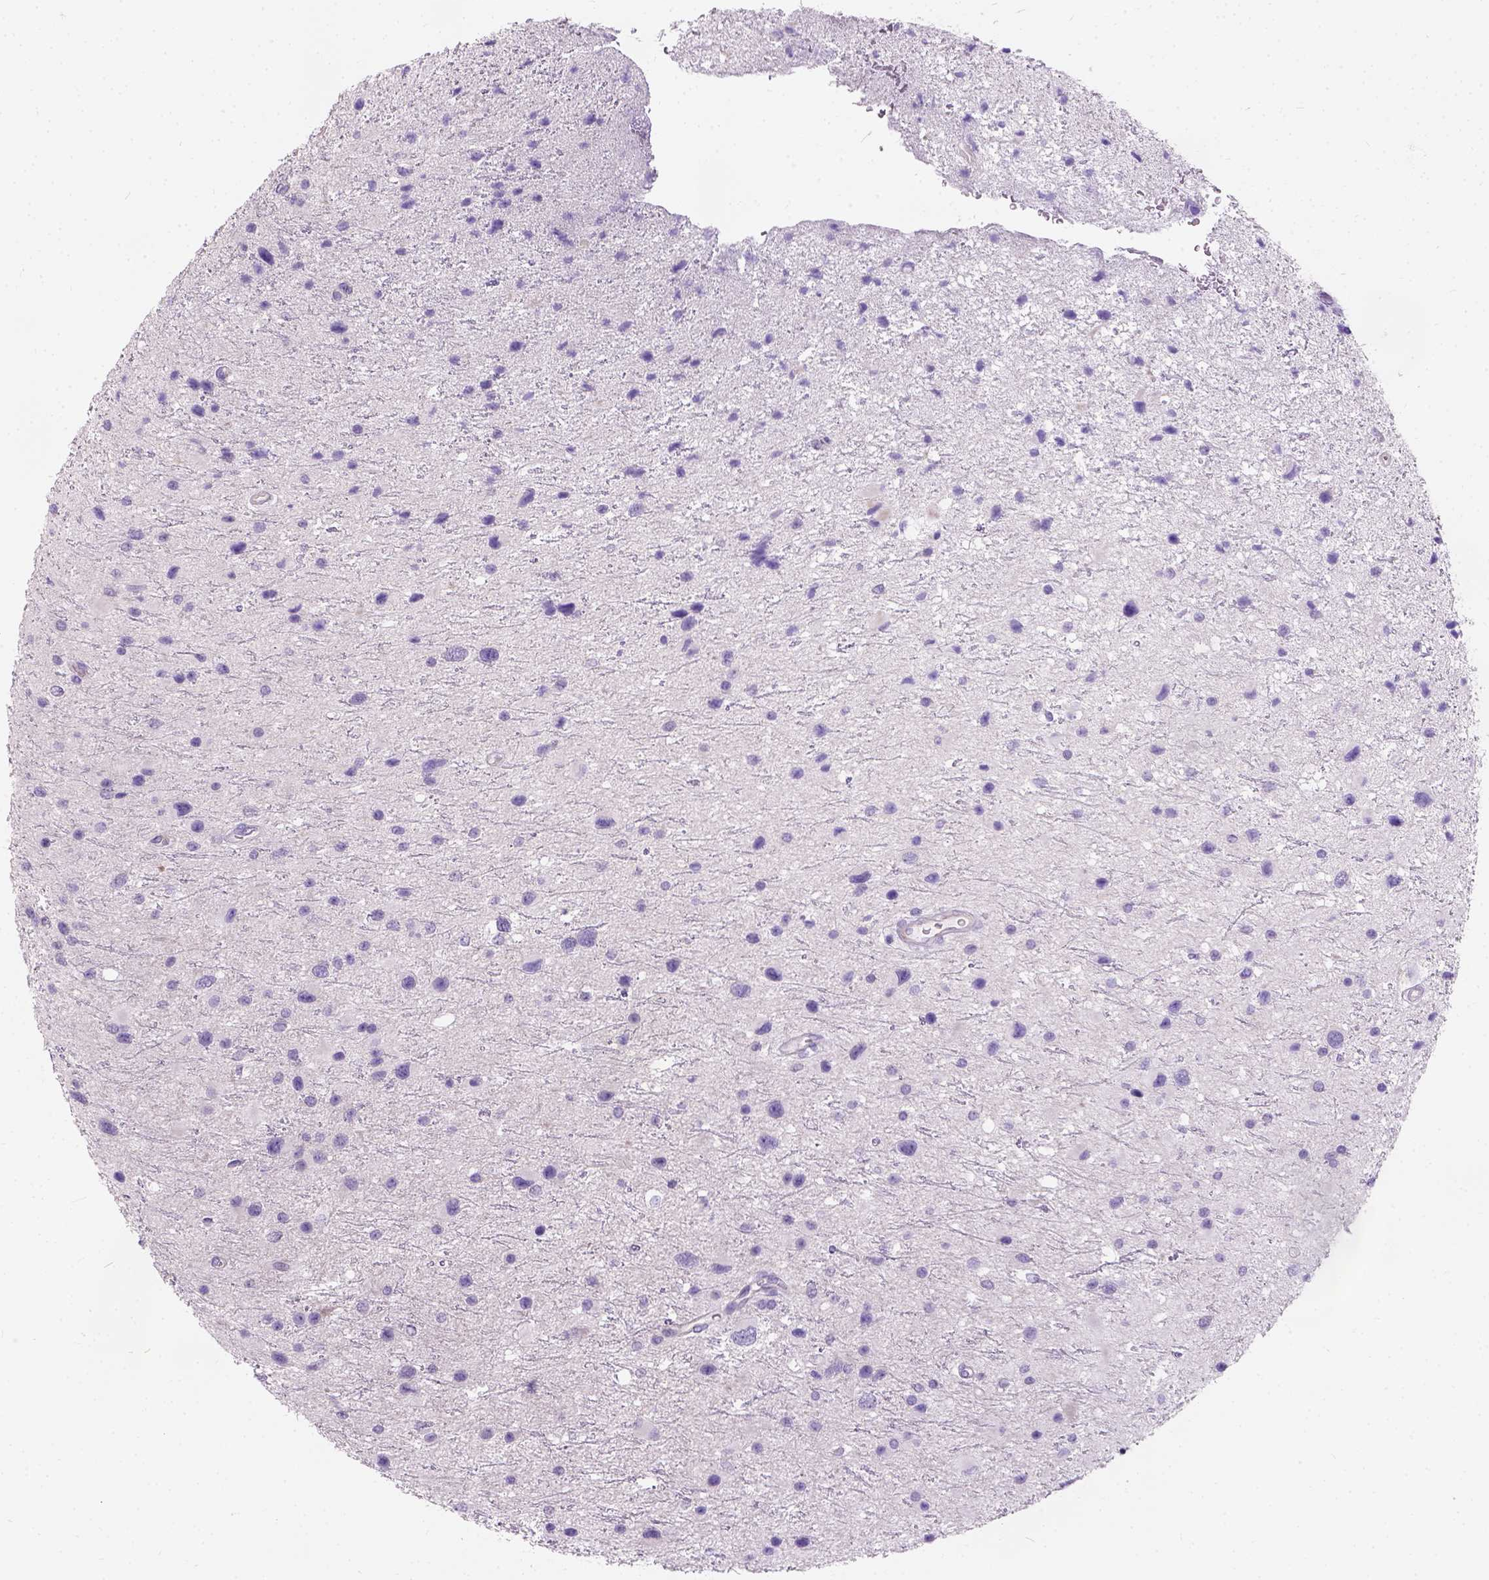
{"staining": {"intensity": "negative", "quantity": "none", "location": "none"}, "tissue": "glioma", "cell_type": "Tumor cells", "image_type": "cancer", "snomed": [{"axis": "morphology", "description": "Glioma, malignant, Low grade"}, {"axis": "topography", "description": "Brain"}], "caption": "Tumor cells are negative for protein expression in human glioma. Nuclei are stained in blue.", "gene": "C20orf144", "patient": {"sex": "female", "age": 32}}